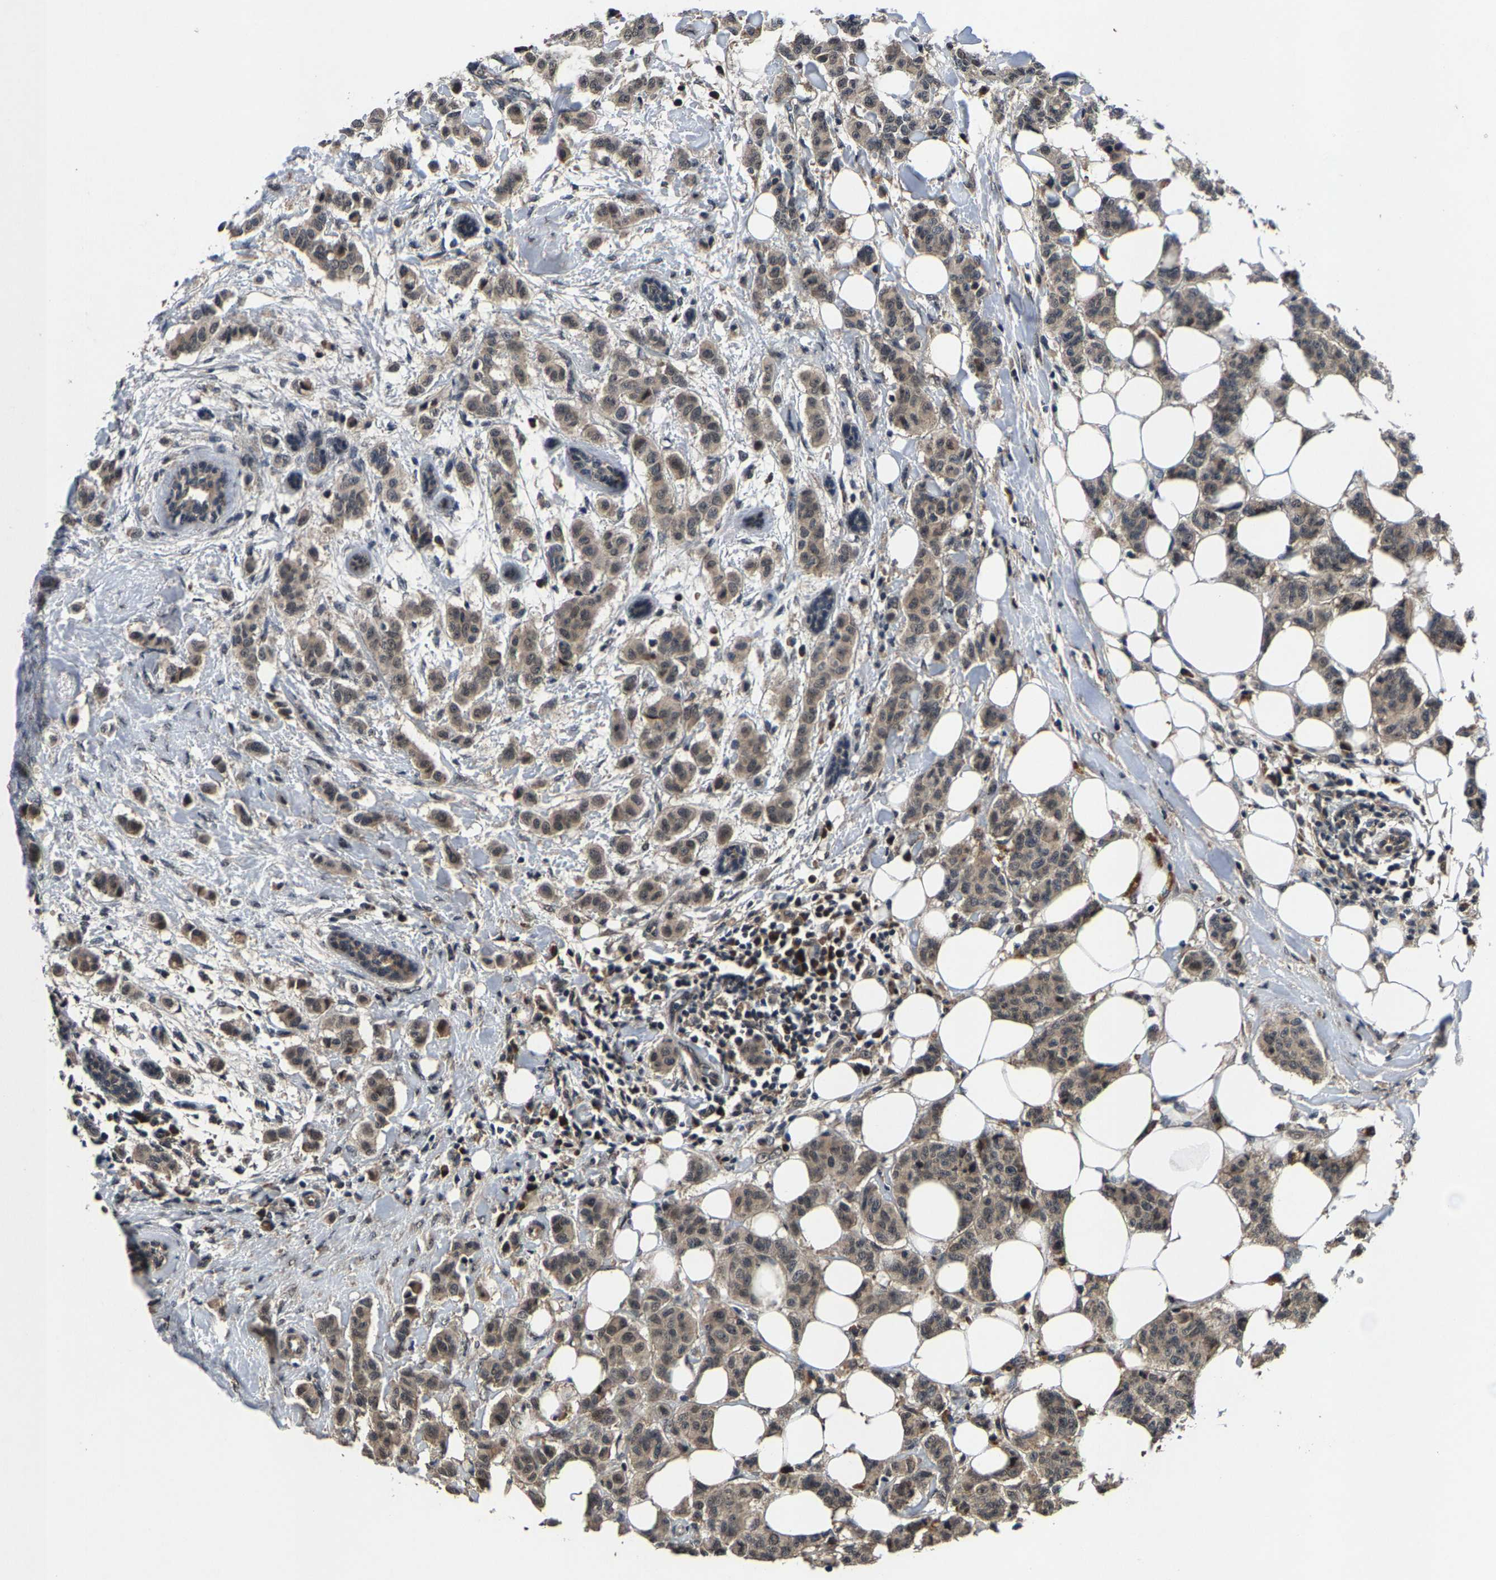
{"staining": {"intensity": "weak", "quantity": ">75%", "location": "cytoplasmic/membranous"}, "tissue": "breast cancer", "cell_type": "Tumor cells", "image_type": "cancer", "snomed": [{"axis": "morphology", "description": "Duct carcinoma"}, {"axis": "topography", "description": "Breast"}], "caption": "Tumor cells show low levels of weak cytoplasmic/membranous expression in approximately >75% of cells in breast infiltrating ductal carcinoma.", "gene": "HUWE1", "patient": {"sex": "female", "age": 40}}